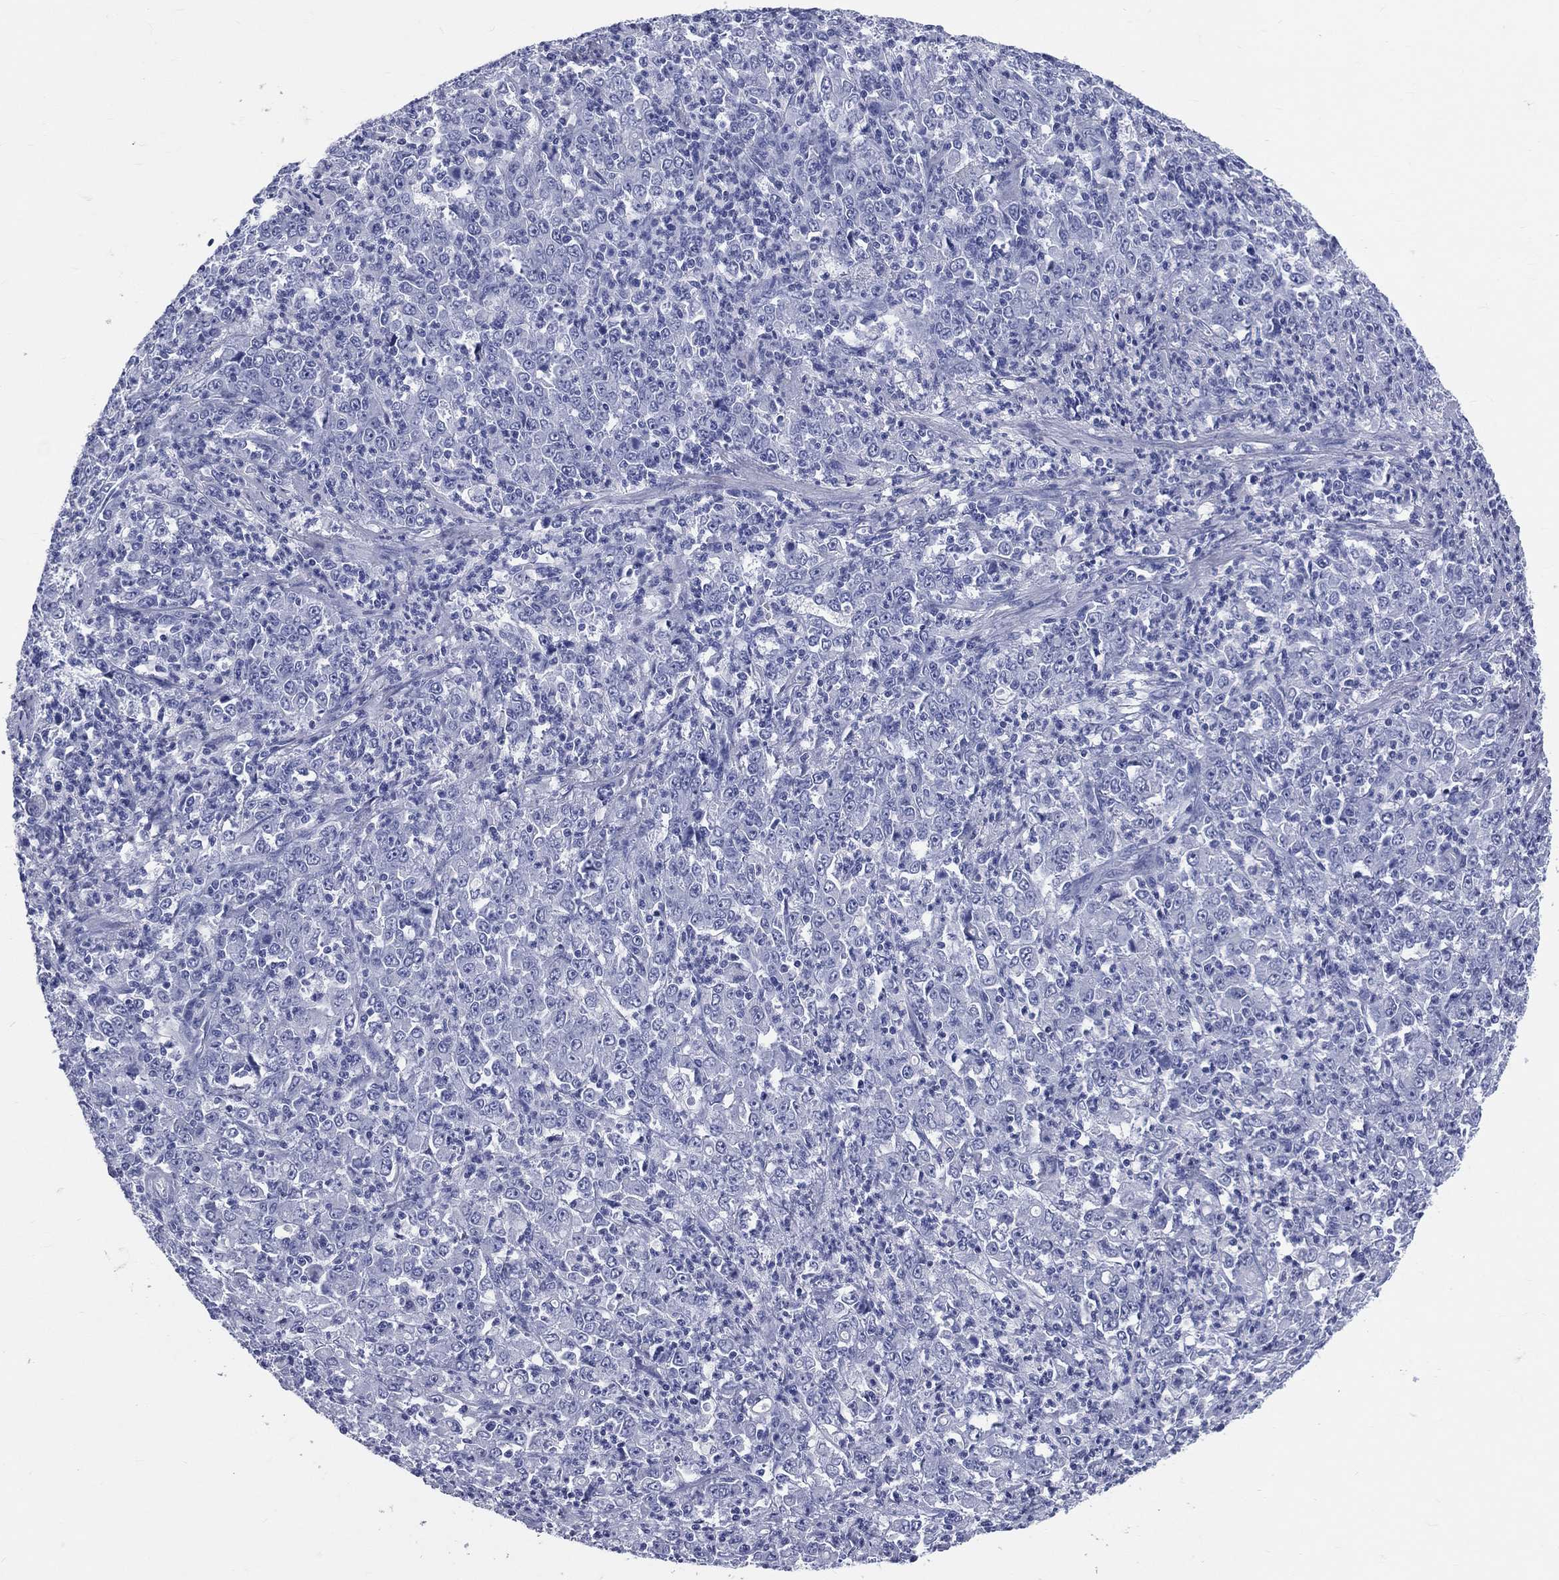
{"staining": {"intensity": "negative", "quantity": "none", "location": "none"}, "tissue": "stomach cancer", "cell_type": "Tumor cells", "image_type": "cancer", "snomed": [{"axis": "morphology", "description": "Adenocarcinoma, NOS"}, {"axis": "topography", "description": "Stomach, lower"}], "caption": "An image of human stomach cancer (adenocarcinoma) is negative for staining in tumor cells. (DAB immunohistochemistry (IHC) visualized using brightfield microscopy, high magnification).", "gene": "CYLC1", "patient": {"sex": "female", "age": 71}}